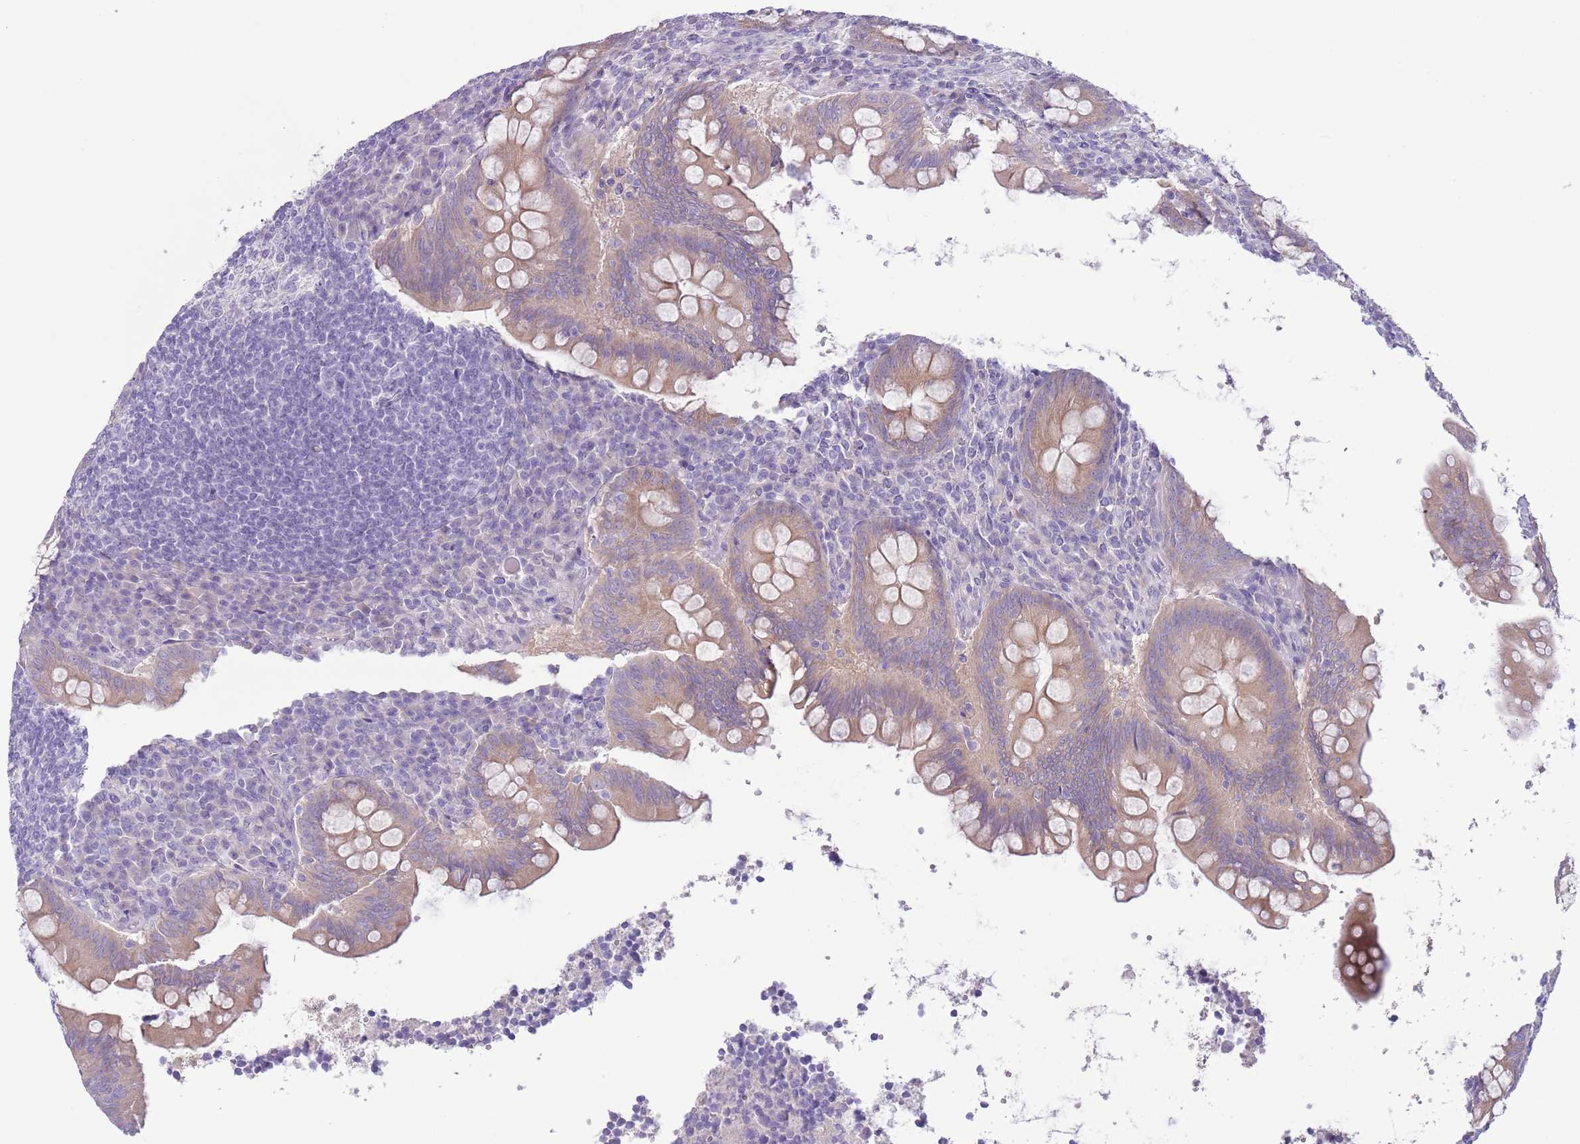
{"staining": {"intensity": "moderate", "quantity": "25%-75%", "location": "cytoplasmic/membranous"}, "tissue": "appendix", "cell_type": "Glandular cells", "image_type": "normal", "snomed": [{"axis": "morphology", "description": "Normal tissue, NOS"}, {"axis": "topography", "description": "Appendix"}], "caption": "The histopathology image displays immunohistochemical staining of benign appendix. There is moderate cytoplasmic/membranous expression is appreciated in about 25%-75% of glandular cells. (DAB (3,3'-diaminobenzidine) IHC with brightfield microscopy, high magnification).", "gene": "CFH", "patient": {"sex": "female", "age": 33}}